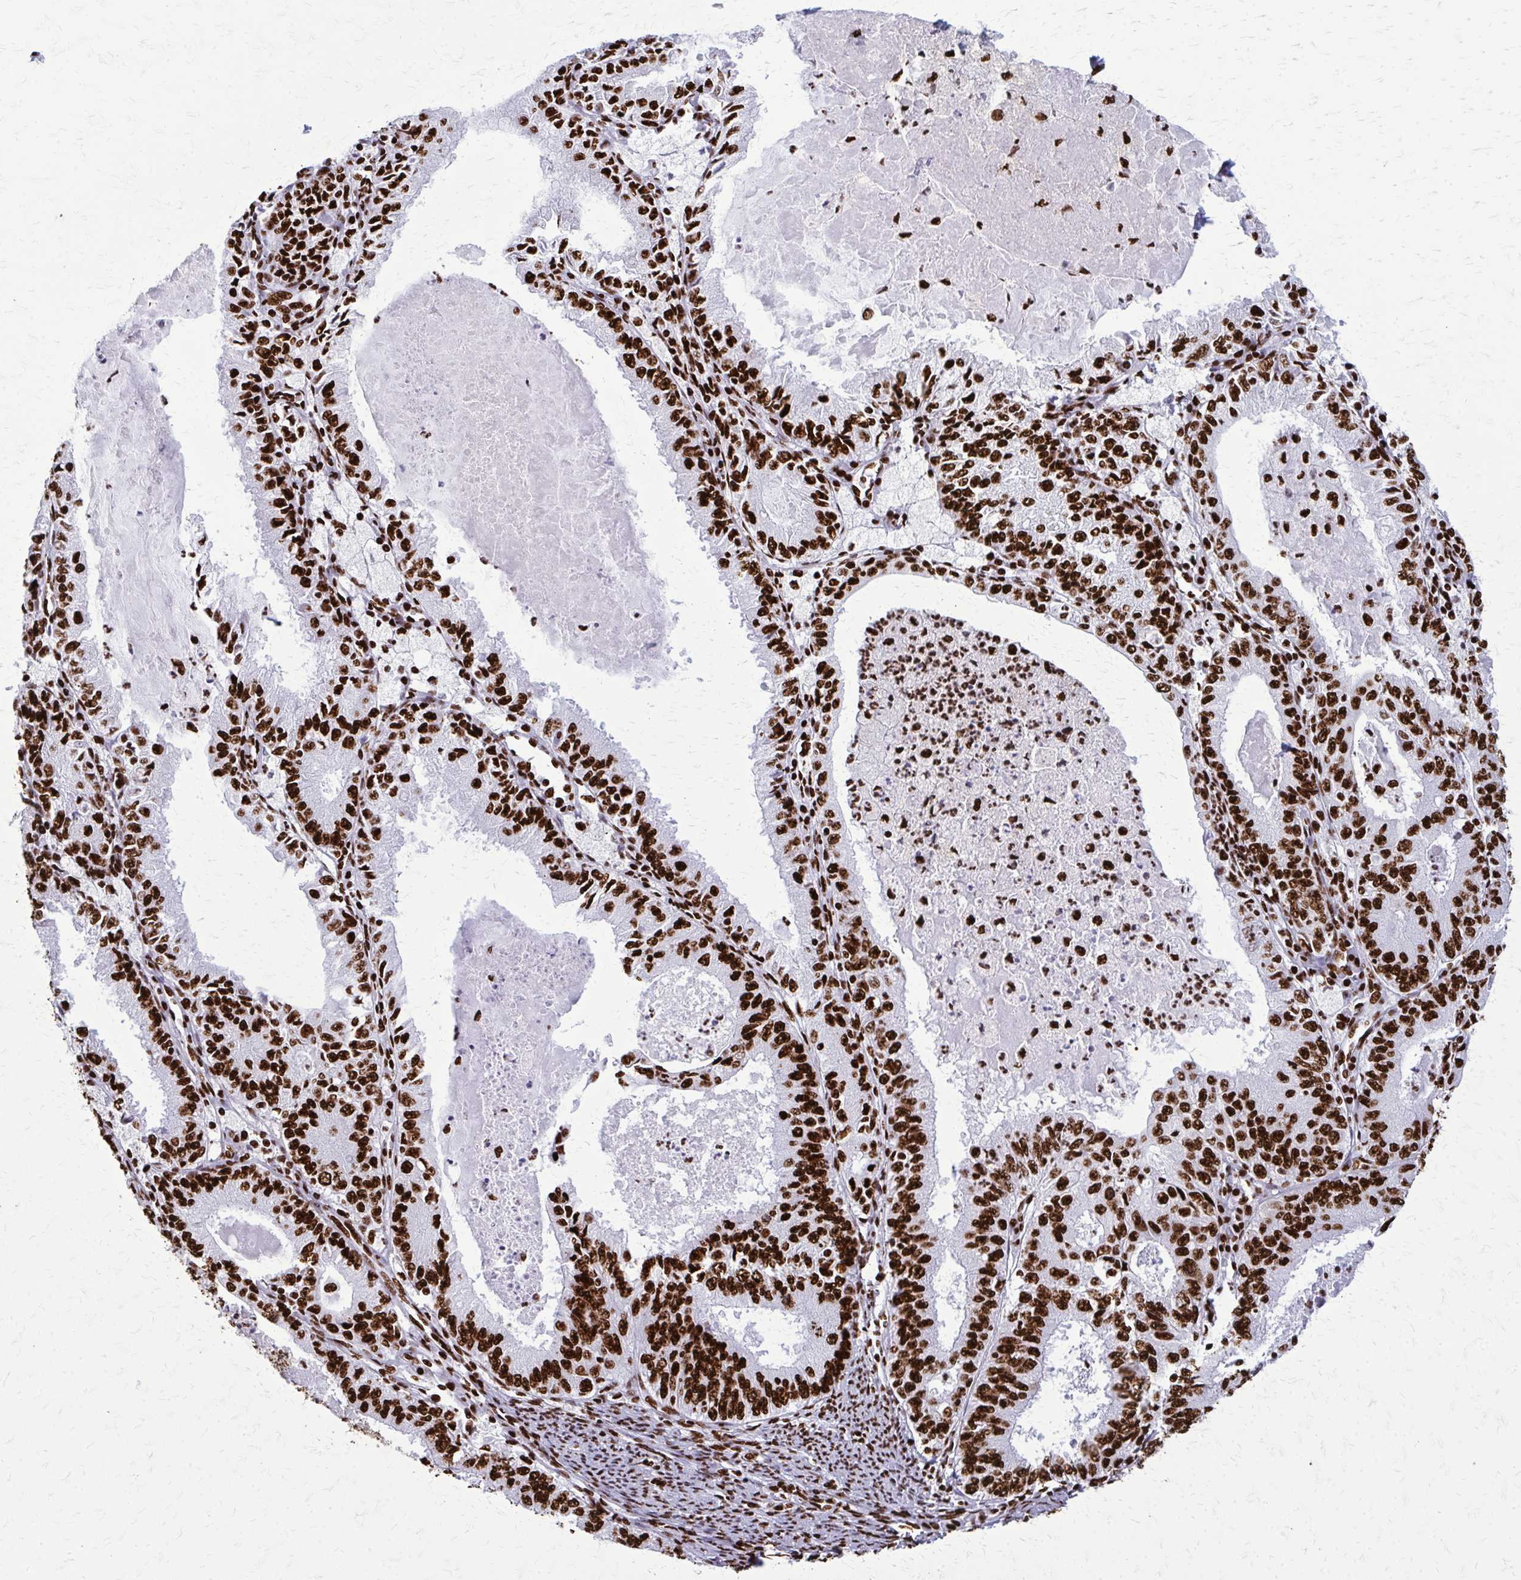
{"staining": {"intensity": "strong", "quantity": ">75%", "location": "nuclear"}, "tissue": "endometrial cancer", "cell_type": "Tumor cells", "image_type": "cancer", "snomed": [{"axis": "morphology", "description": "Adenocarcinoma, NOS"}, {"axis": "topography", "description": "Endometrium"}], "caption": "Human endometrial cancer stained with a protein marker exhibits strong staining in tumor cells.", "gene": "SFPQ", "patient": {"sex": "female", "age": 57}}